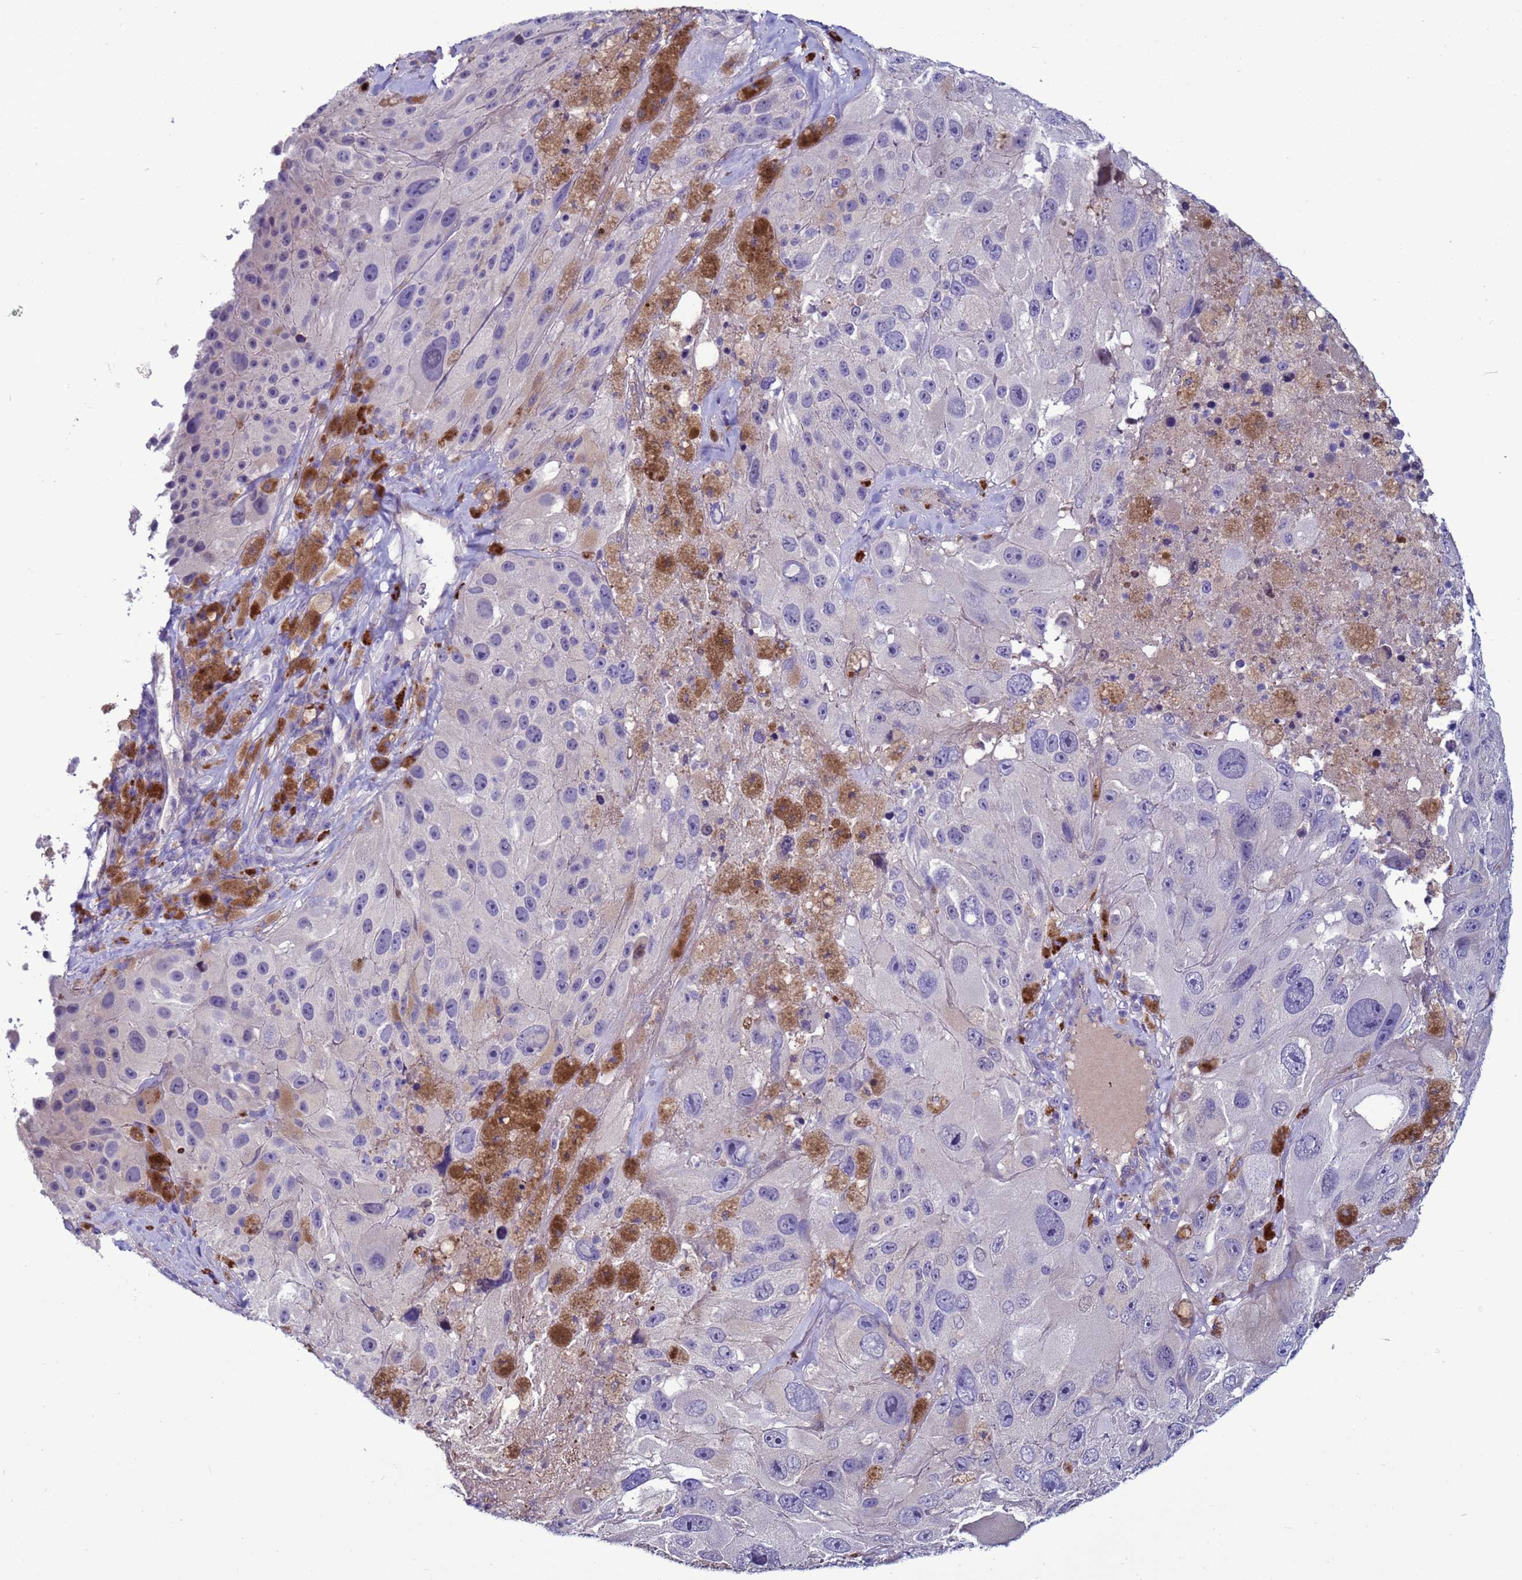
{"staining": {"intensity": "negative", "quantity": "none", "location": "none"}, "tissue": "melanoma", "cell_type": "Tumor cells", "image_type": "cancer", "snomed": [{"axis": "morphology", "description": "Malignant melanoma, Metastatic site"}, {"axis": "topography", "description": "Lymph node"}], "caption": "Melanoma stained for a protein using immunohistochemistry (IHC) displays no positivity tumor cells.", "gene": "NAT2", "patient": {"sex": "male", "age": 62}}